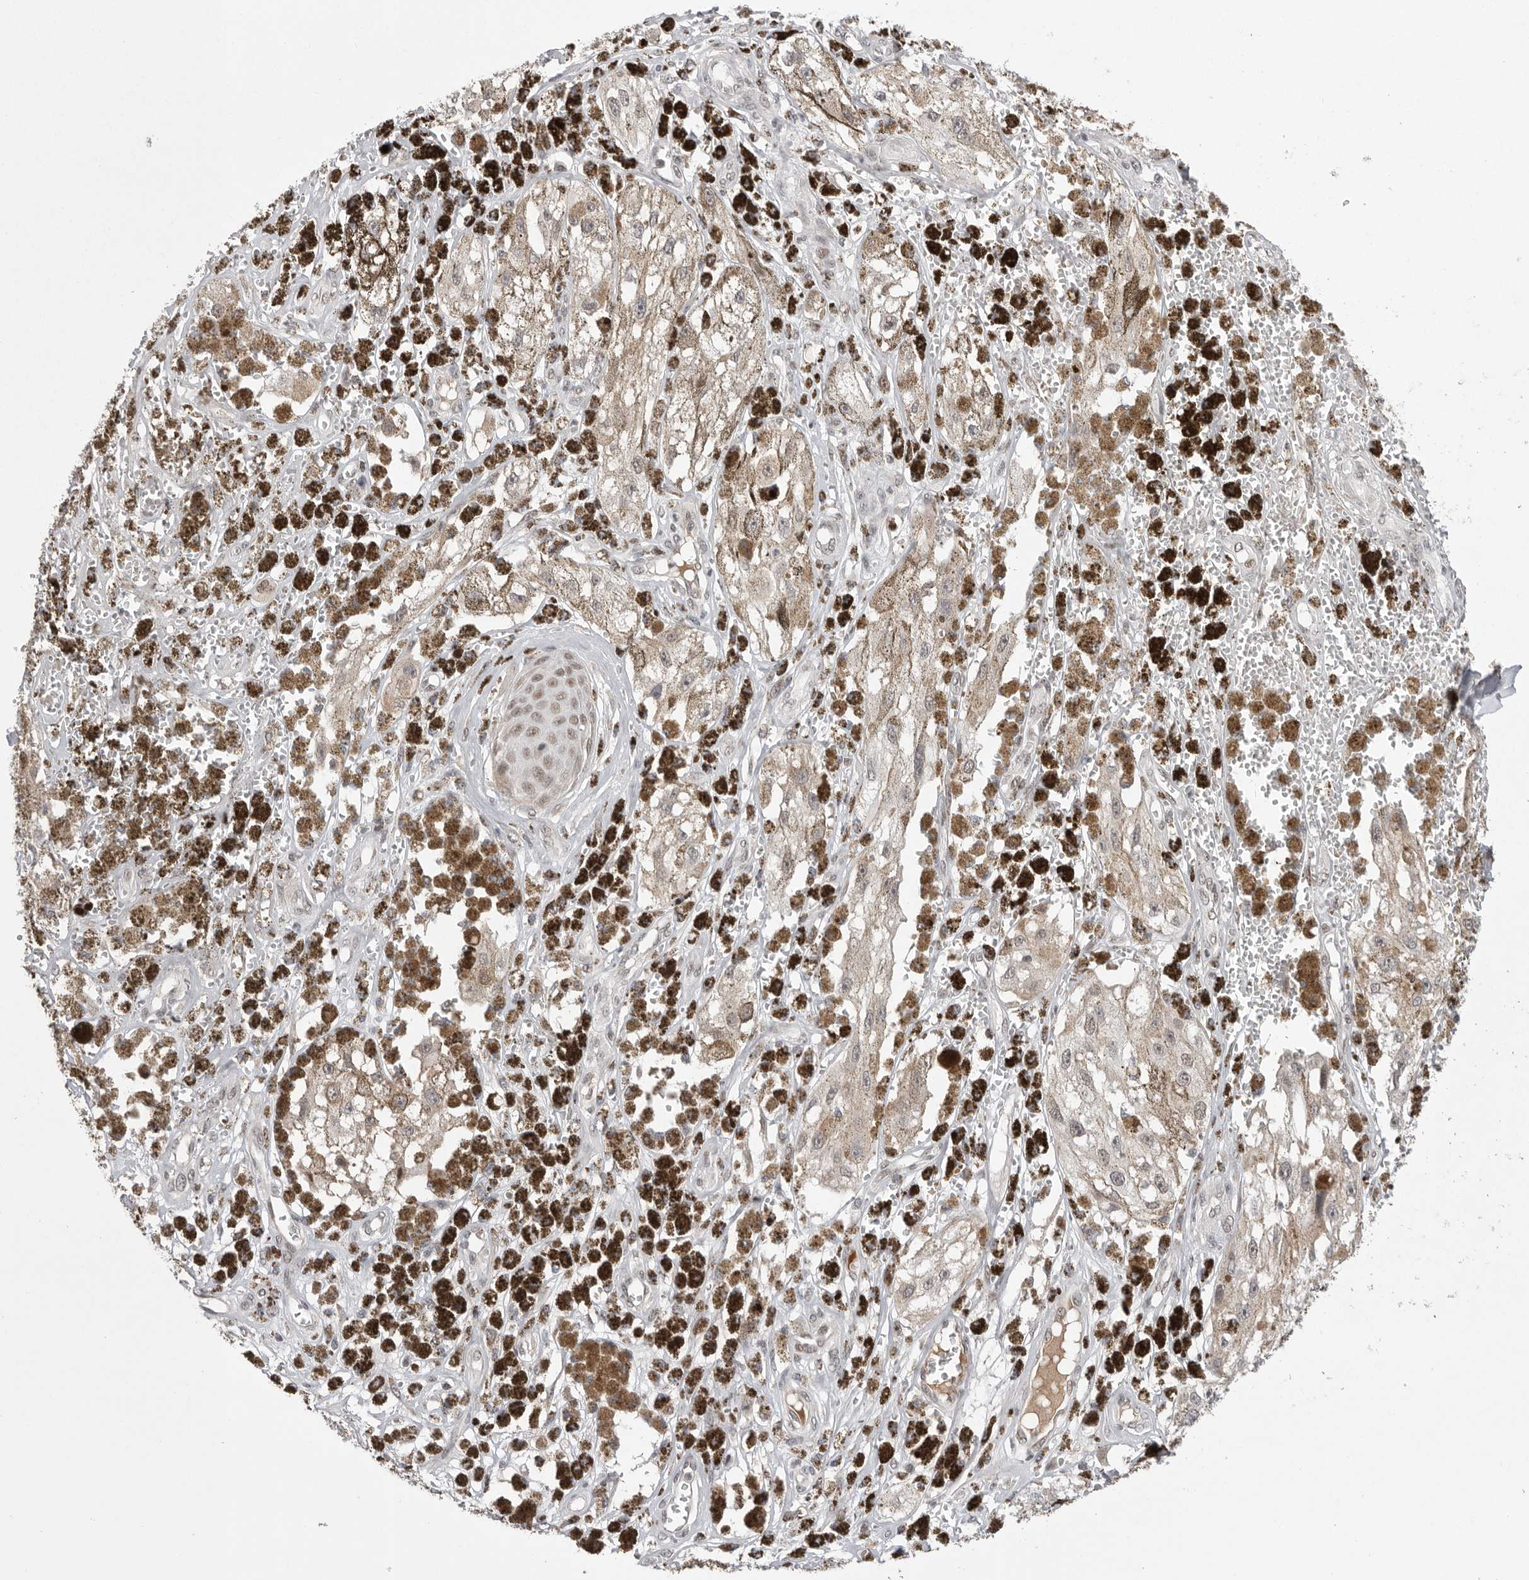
{"staining": {"intensity": "negative", "quantity": "none", "location": "none"}, "tissue": "melanoma", "cell_type": "Tumor cells", "image_type": "cancer", "snomed": [{"axis": "morphology", "description": "Malignant melanoma, NOS"}, {"axis": "topography", "description": "Skin"}], "caption": "Immunohistochemistry (IHC) histopathology image of human malignant melanoma stained for a protein (brown), which reveals no positivity in tumor cells.", "gene": "POU5F1", "patient": {"sex": "male", "age": 88}}